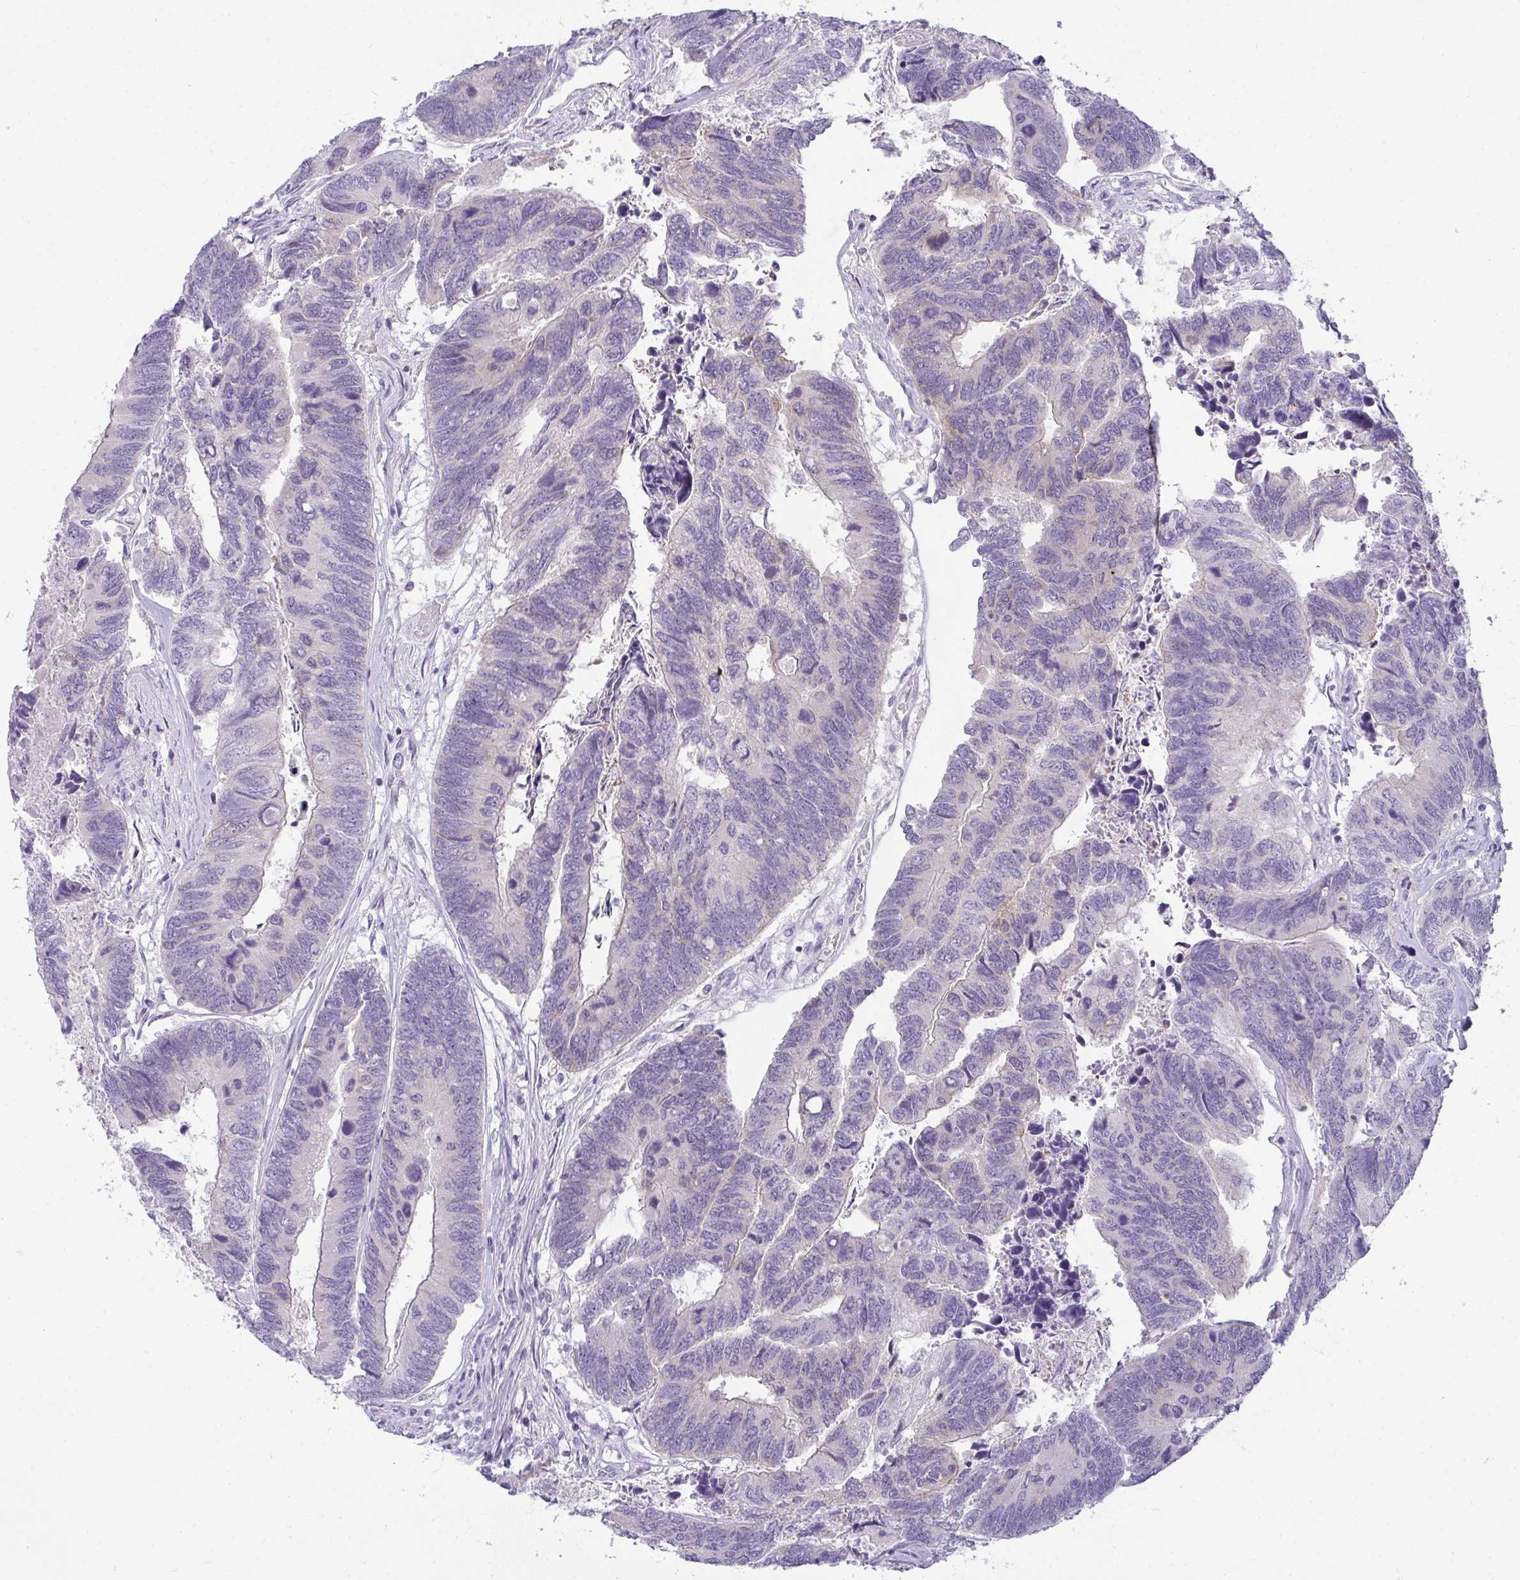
{"staining": {"intensity": "negative", "quantity": "none", "location": "none"}, "tissue": "colorectal cancer", "cell_type": "Tumor cells", "image_type": "cancer", "snomed": [{"axis": "morphology", "description": "Adenocarcinoma, NOS"}, {"axis": "topography", "description": "Colon"}], "caption": "The histopathology image shows no significant expression in tumor cells of adenocarcinoma (colorectal).", "gene": "LIPE", "patient": {"sex": "female", "age": 67}}